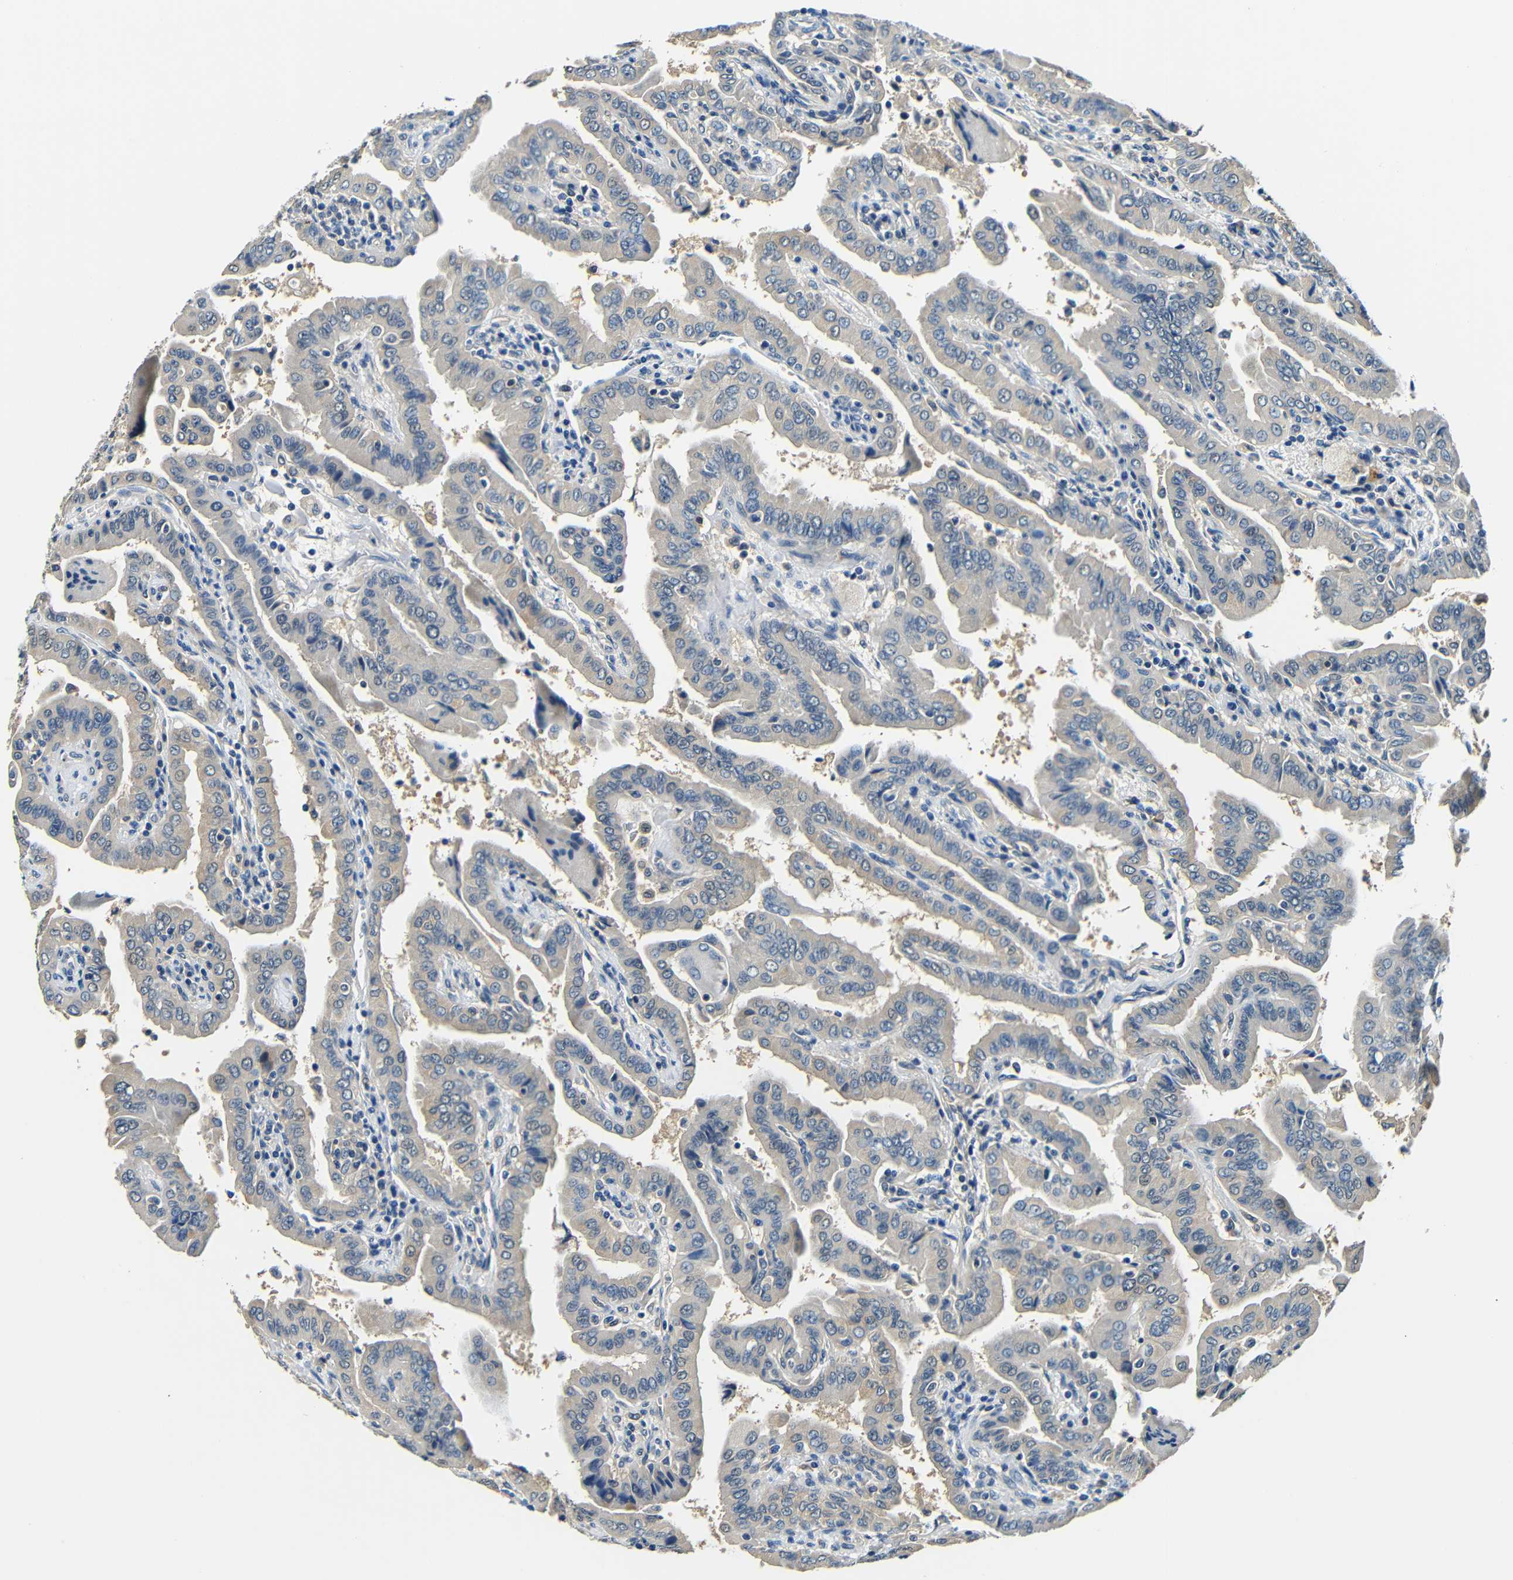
{"staining": {"intensity": "weak", "quantity": "25%-75%", "location": "cytoplasmic/membranous"}, "tissue": "thyroid cancer", "cell_type": "Tumor cells", "image_type": "cancer", "snomed": [{"axis": "morphology", "description": "Papillary adenocarcinoma, NOS"}, {"axis": "topography", "description": "Thyroid gland"}], "caption": "Weak cytoplasmic/membranous positivity for a protein is seen in about 25%-75% of tumor cells of thyroid cancer using immunohistochemistry.", "gene": "ADAP1", "patient": {"sex": "male", "age": 33}}